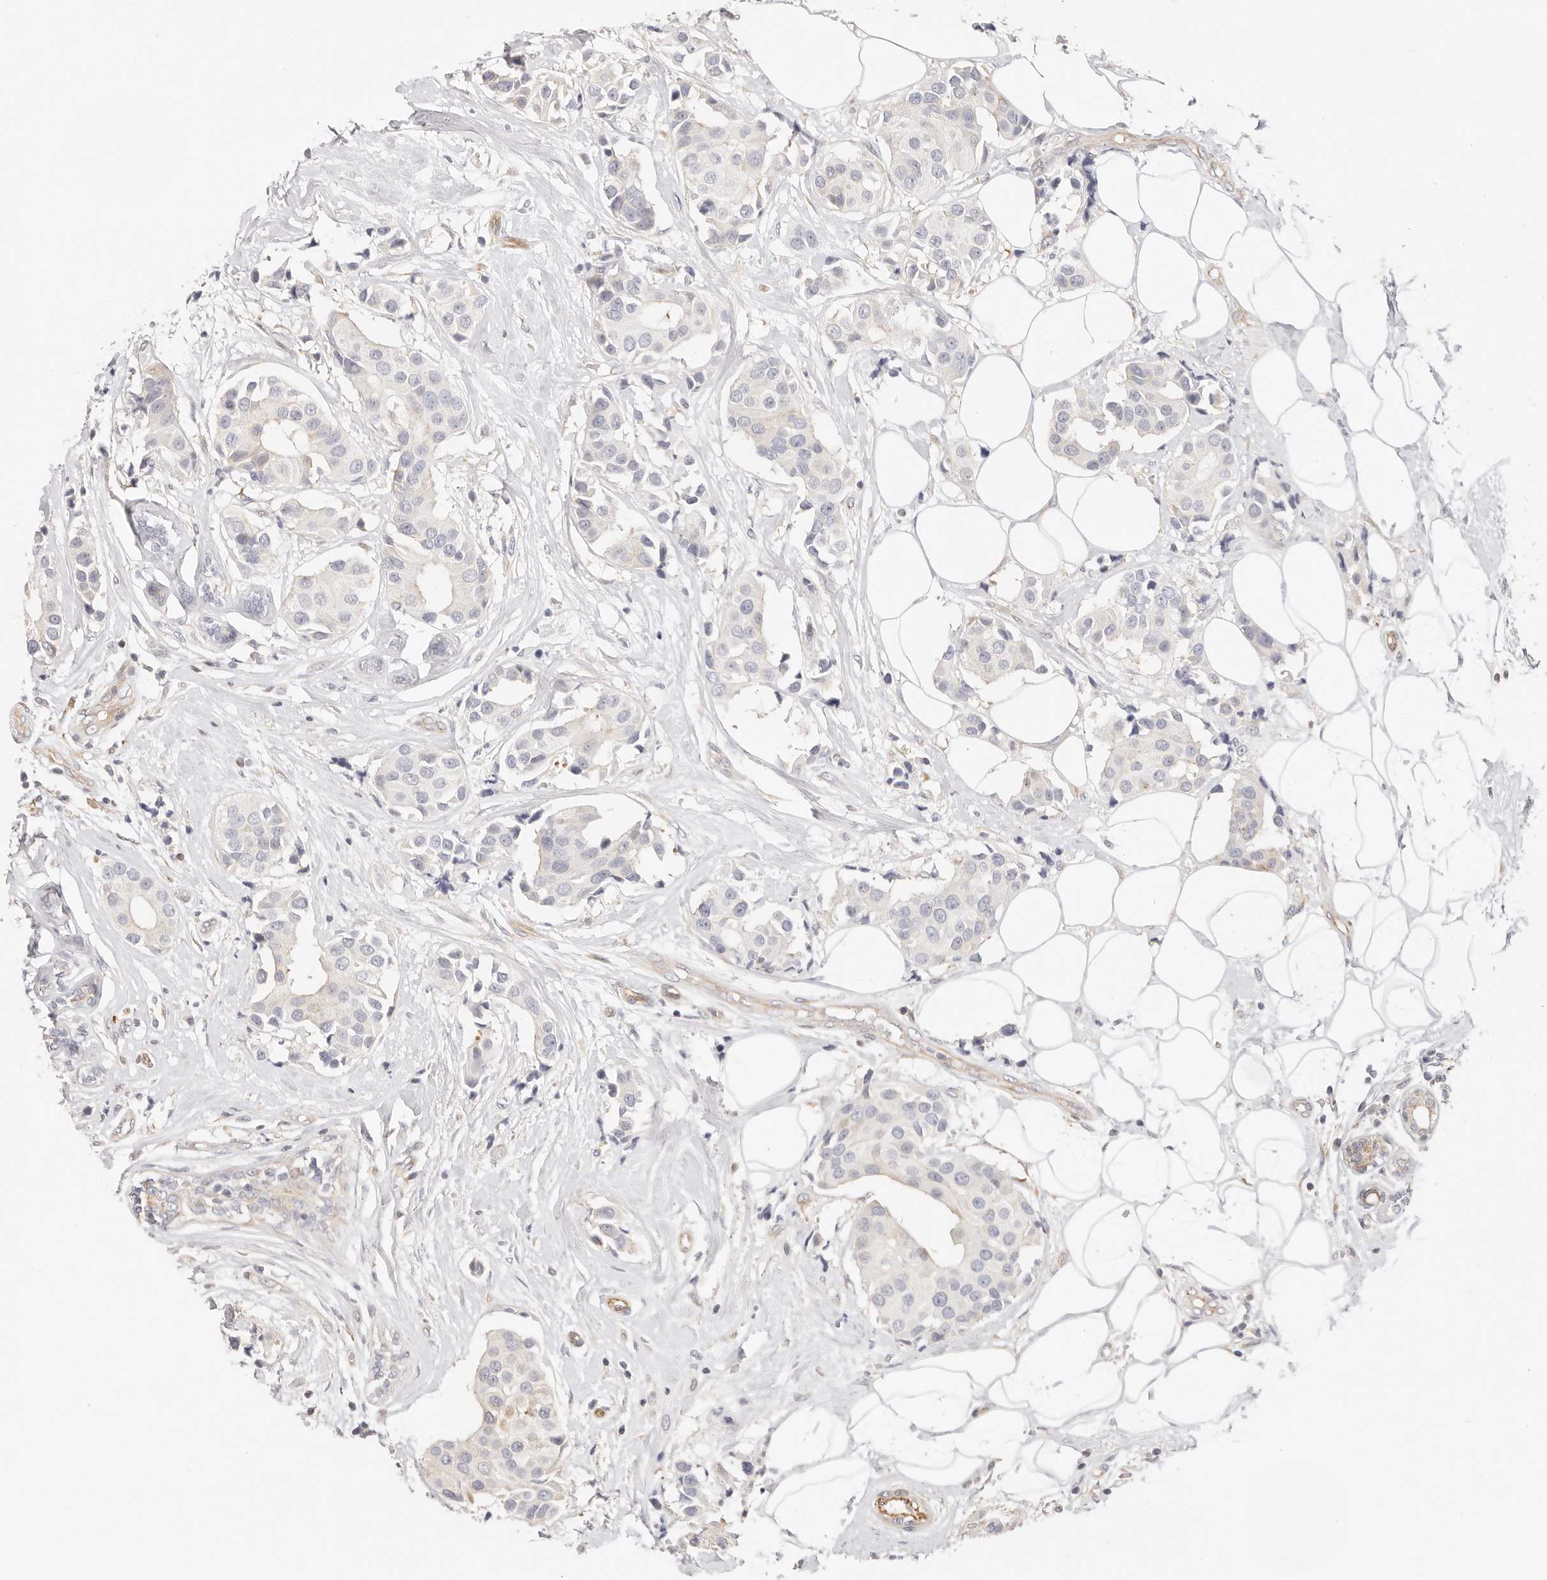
{"staining": {"intensity": "weak", "quantity": "<25%", "location": "cytoplasmic/membranous"}, "tissue": "breast cancer", "cell_type": "Tumor cells", "image_type": "cancer", "snomed": [{"axis": "morphology", "description": "Normal tissue, NOS"}, {"axis": "morphology", "description": "Duct carcinoma"}, {"axis": "topography", "description": "Breast"}], "caption": "Immunohistochemical staining of human breast intraductal carcinoma shows no significant positivity in tumor cells.", "gene": "DTNBP1", "patient": {"sex": "female", "age": 39}}